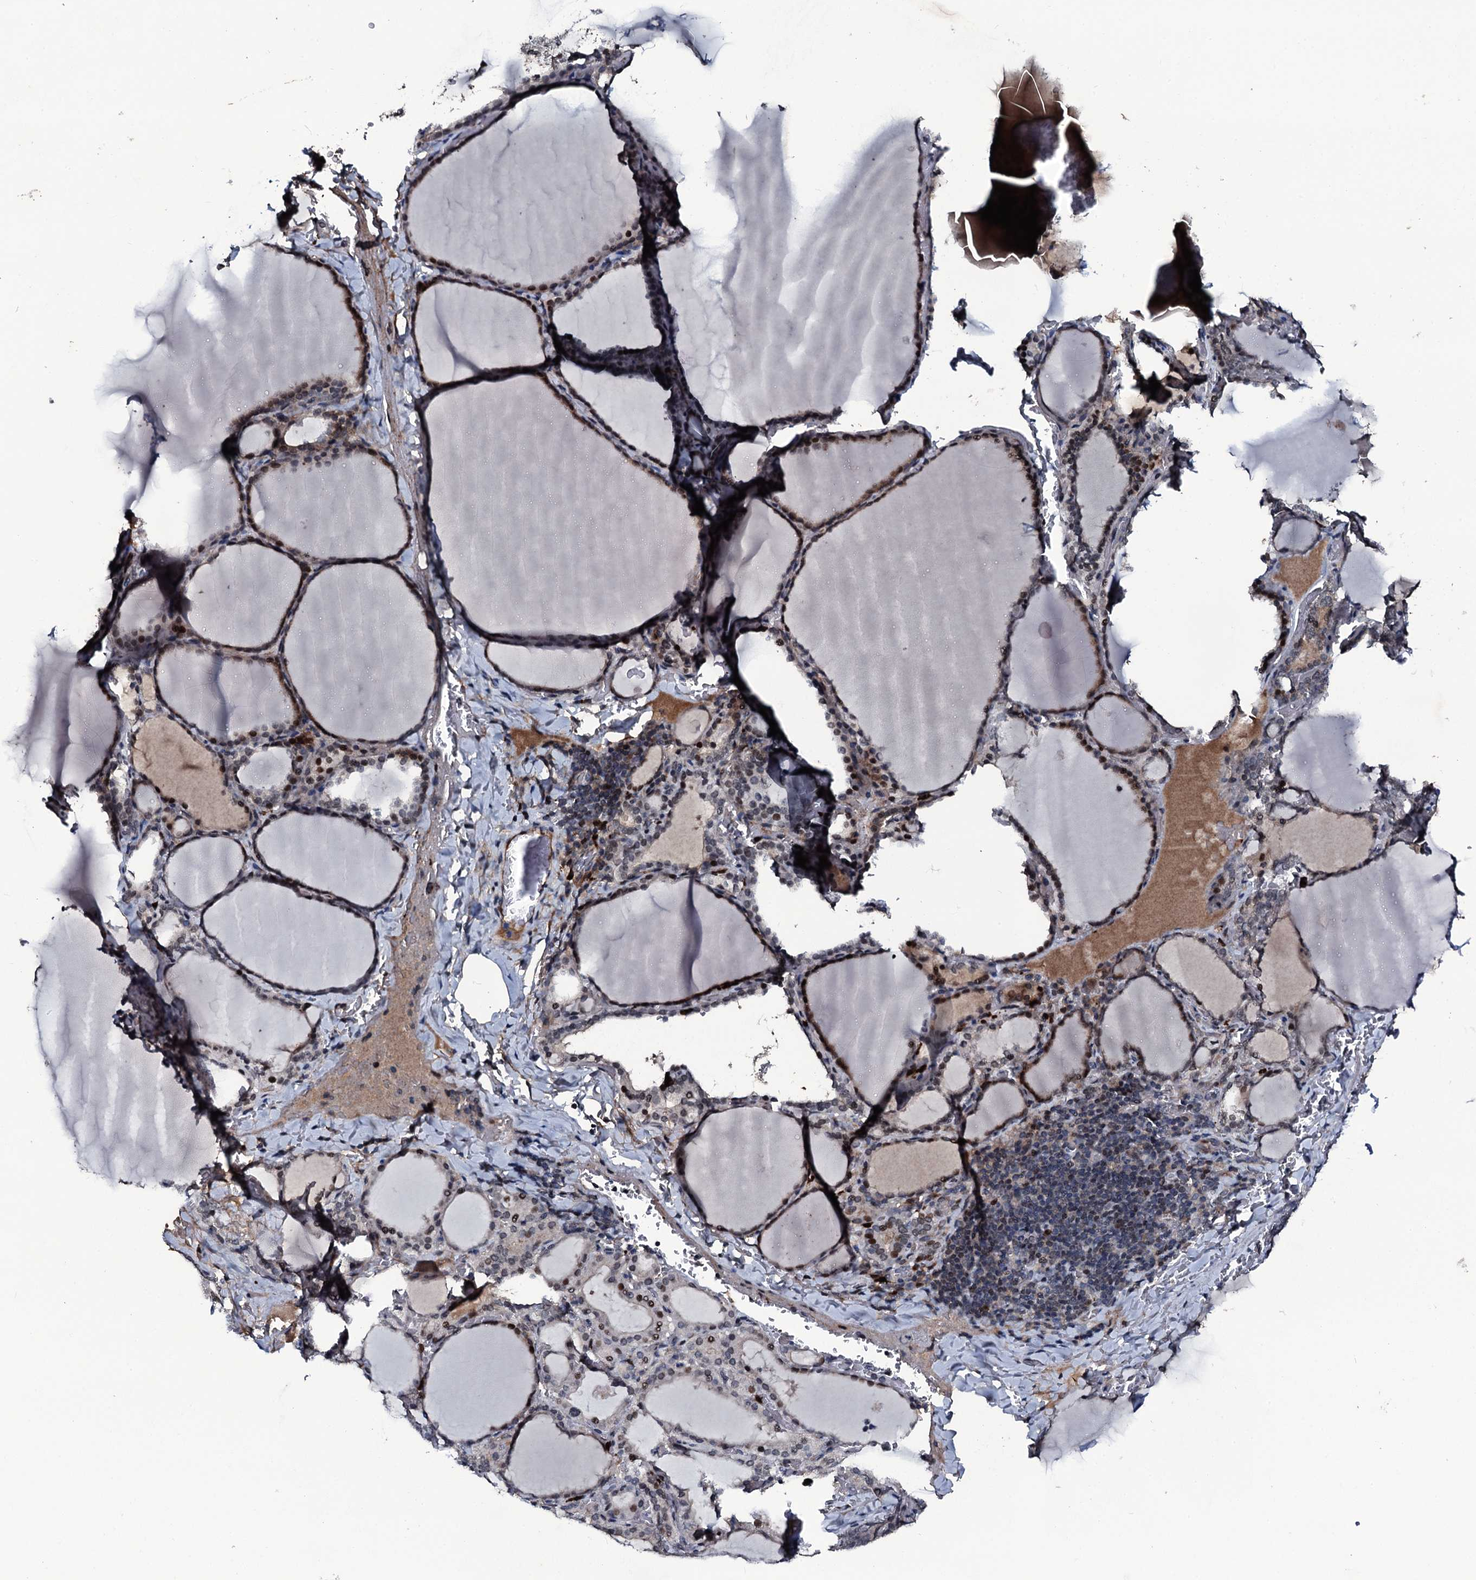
{"staining": {"intensity": "moderate", "quantity": "<25%", "location": "nuclear"}, "tissue": "thyroid gland", "cell_type": "Glandular cells", "image_type": "normal", "snomed": [{"axis": "morphology", "description": "Normal tissue, NOS"}, {"axis": "topography", "description": "Thyroid gland"}], "caption": "Benign thyroid gland displays moderate nuclear staining in about <25% of glandular cells.", "gene": "LYG2", "patient": {"sex": "female", "age": 39}}